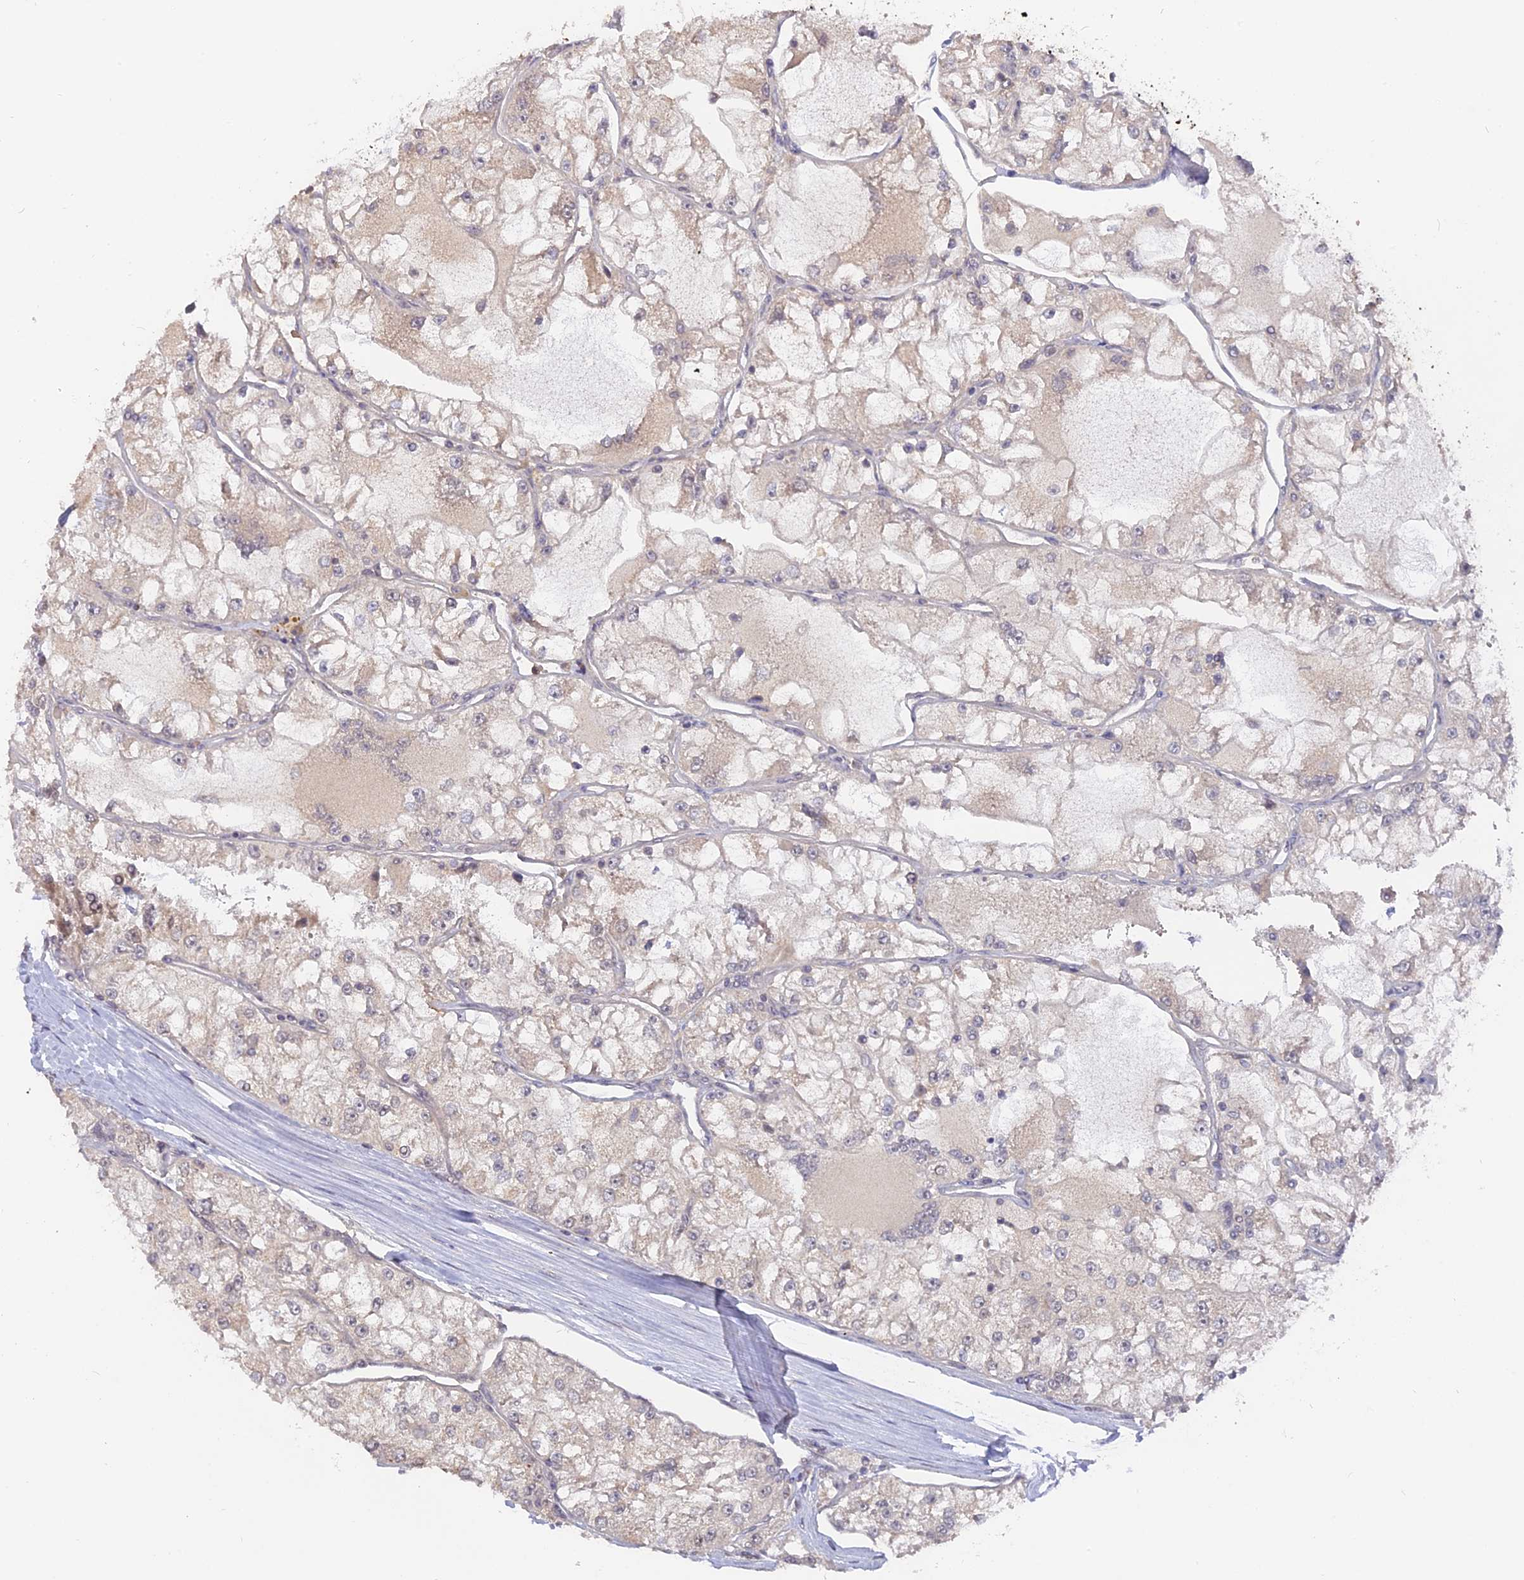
{"staining": {"intensity": "negative", "quantity": "none", "location": "none"}, "tissue": "renal cancer", "cell_type": "Tumor cells", "image_type": "cancer", "snomed": [{"axis": "morphology", "description": "Adenocarcinoma, NOS"}, {"axis": "topography", "description": "Kidney"}], "caption": "Renal cancer (adenocarcinoma) stained for a protein using immunohistochemistry reveals no expression tumor cells.", "gene": "NR1H3", "patient": {"sex": "female", "age": 72}}